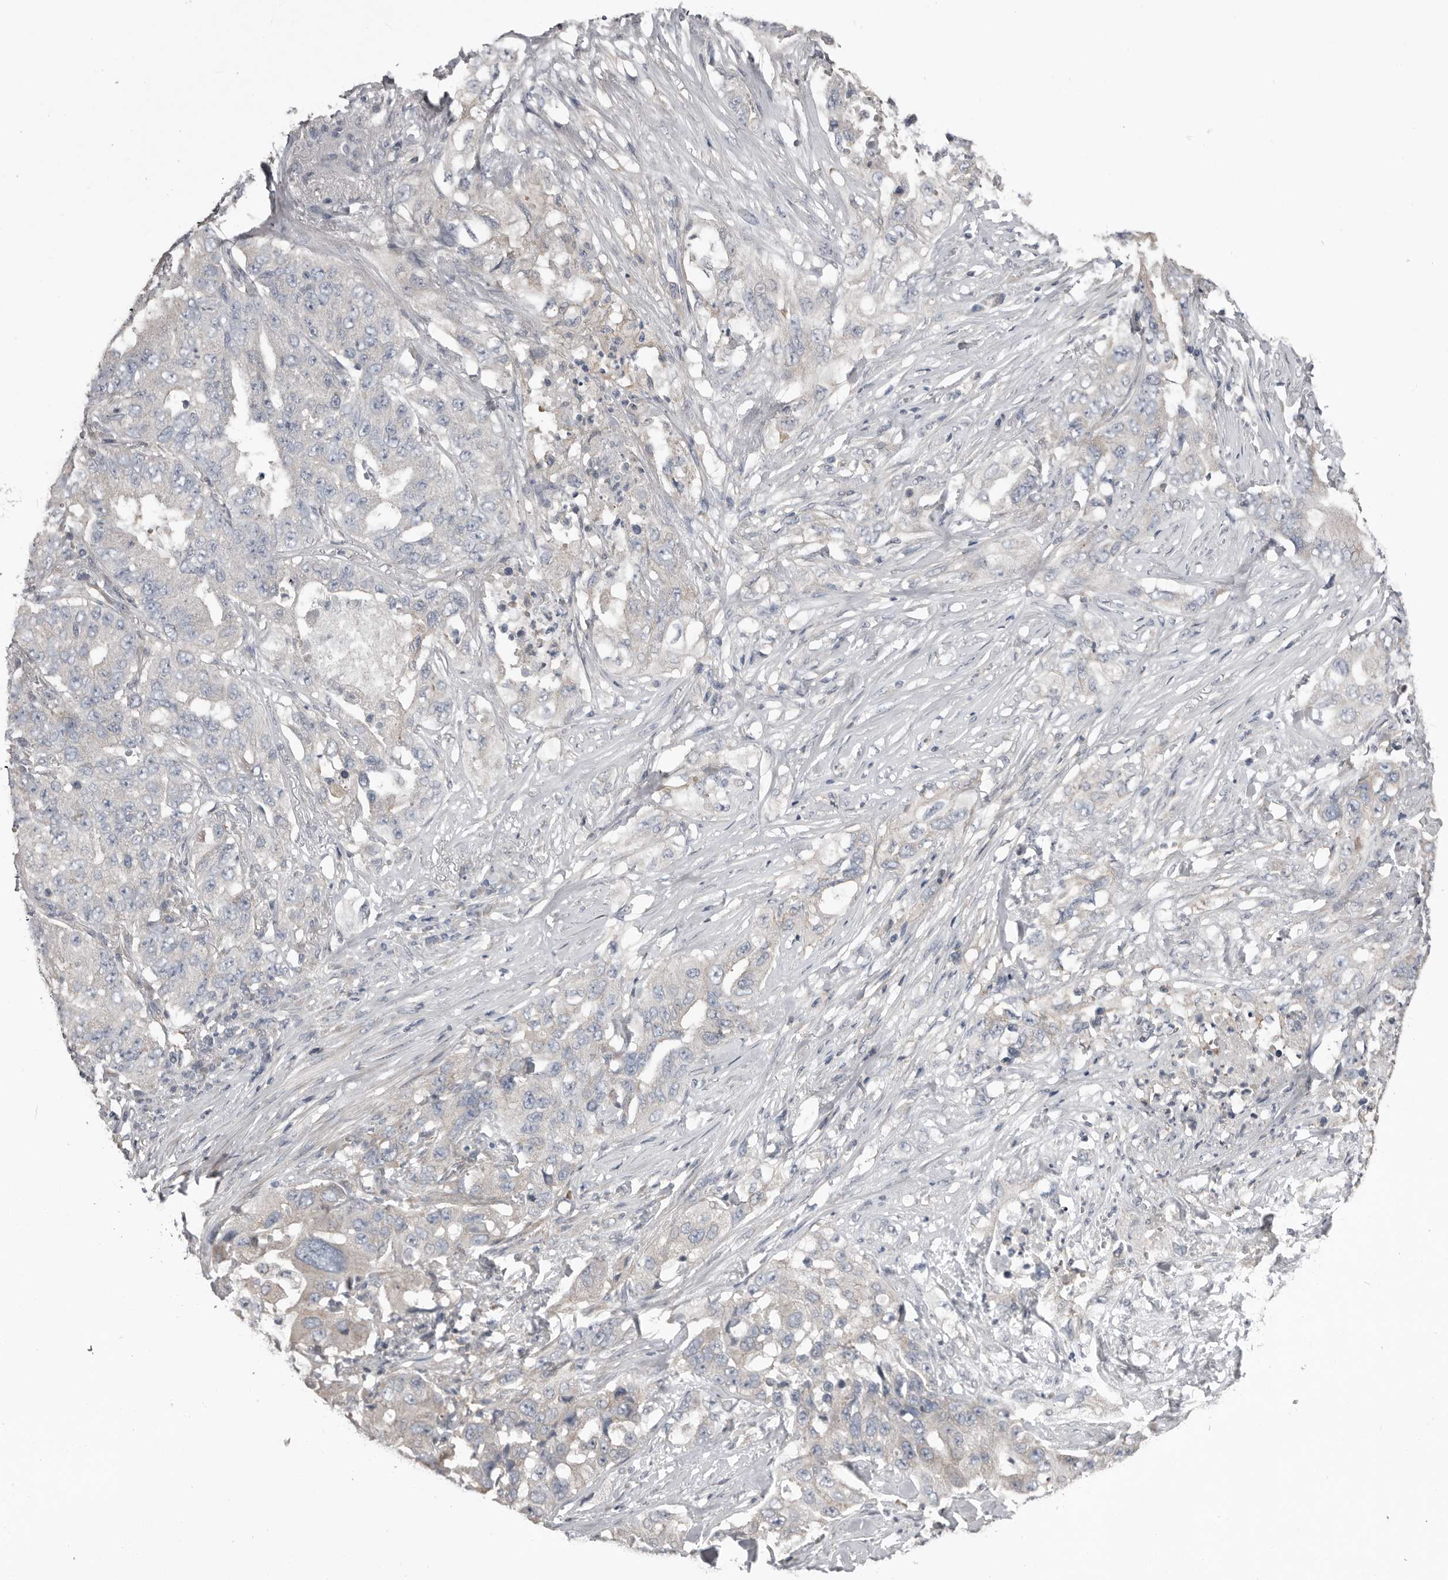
{"staining": {"intensity": "negative", "quantity": "none", "location": "none"}, "tissue": "lung cancer", "cell_type": "Tumor cells", "image_type": "cancer", "snomed": [{"axis": "morphology", "description": "Adenocarcinoma, NOS"}, {"axis": "topography", "description": "Lung"}], "caption": "The photomicrograph shows no significant staining in tumor cells of adenocarcinoma (lung).", "gene": "CA6", "patient": {"sex": "female", "age": 51}}